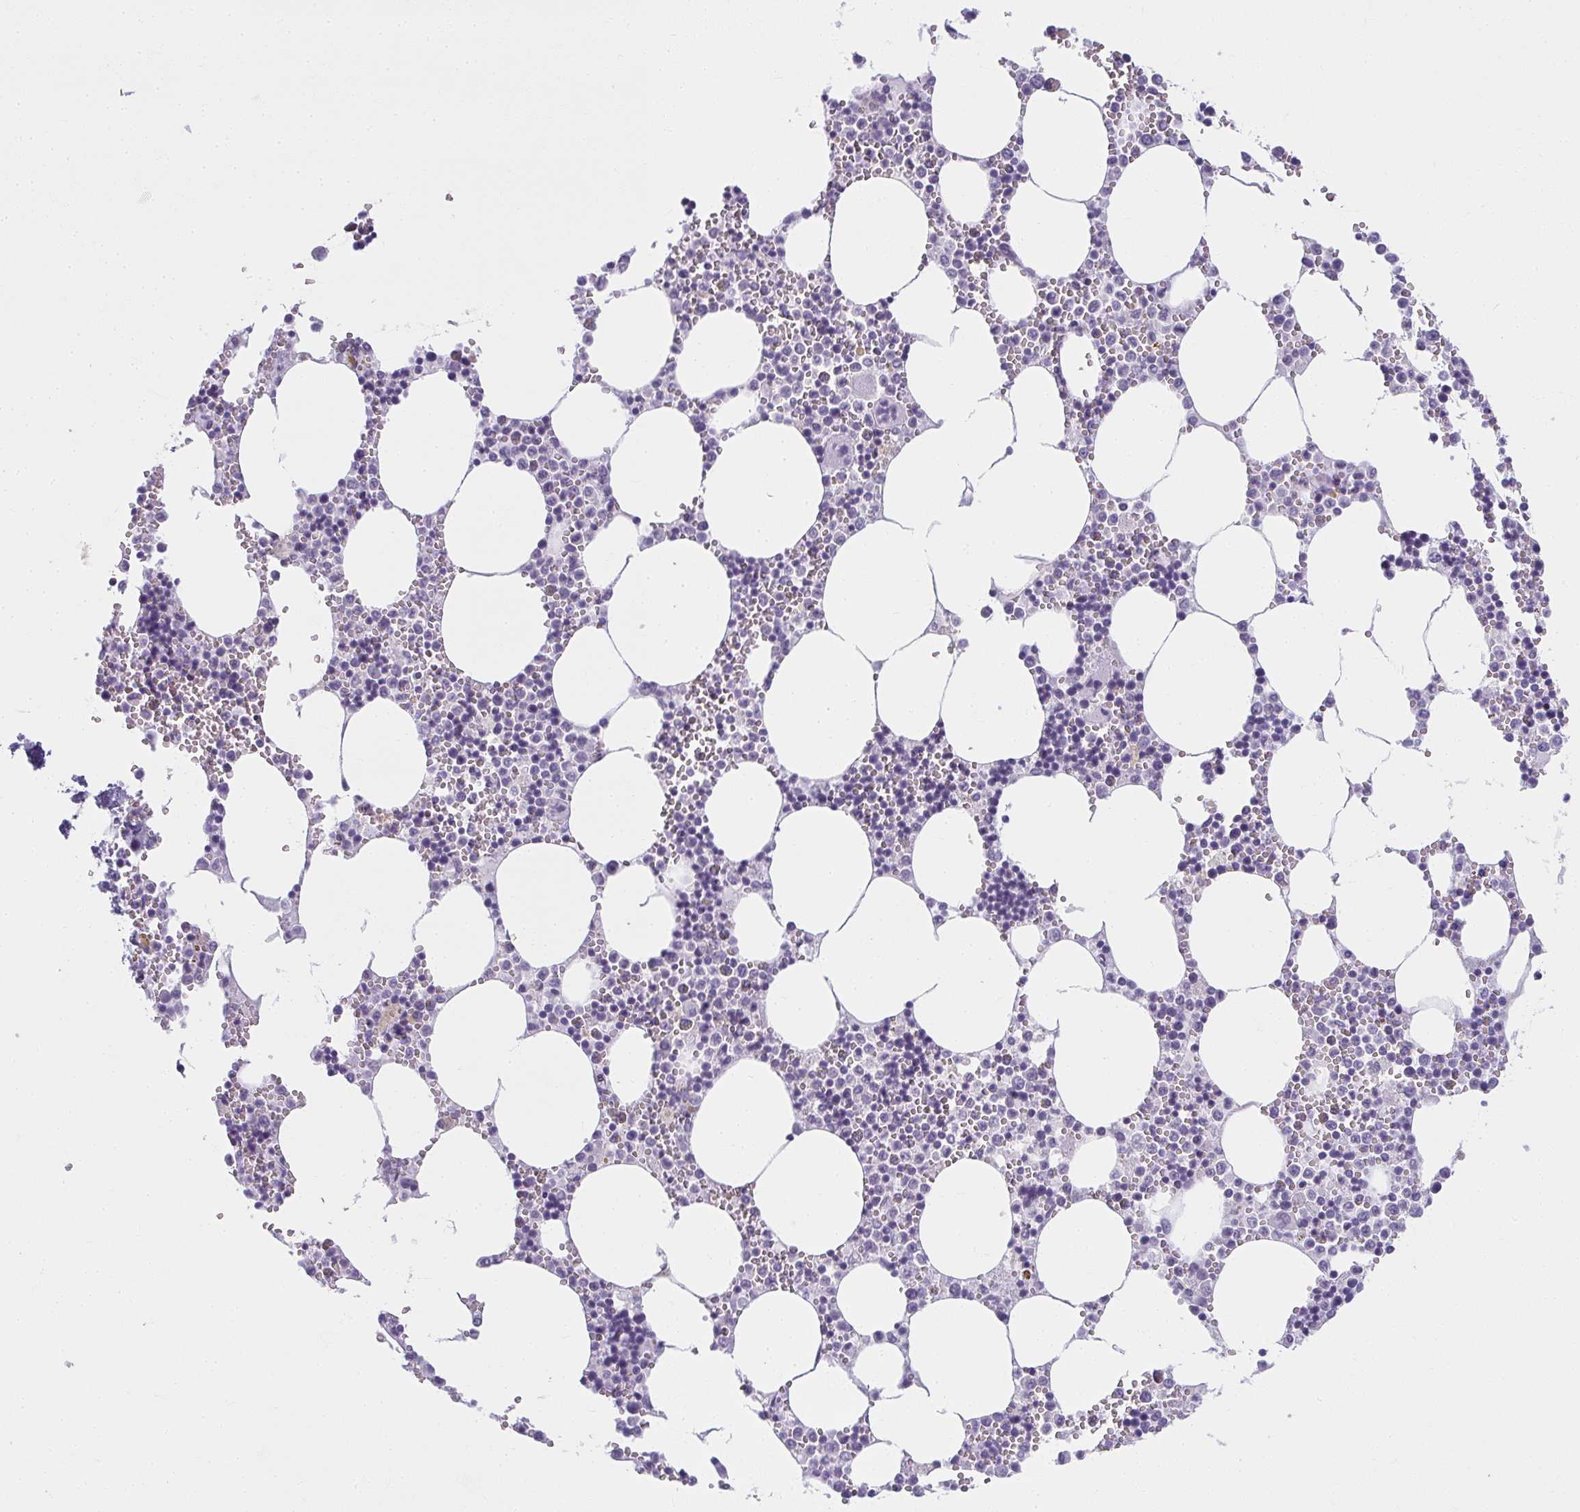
{"staining": {"intensity": "negative", "quantity": "none", "location": "none"}, "tissue": "bone marrow", "cell_type": "Hematopoietic cells", "image_type": "normal", "snomed": [{"axis": "morphology", "description": "Normal tissue, NOS"}, {"axis": "topography", "description": "Bone marrow"}], "caption": "This is an immunohistochemistry (IHC) histopathology image of benign human bone marrow. There is no expression in hematopoietic cells.", "gene": "MOBP", "patient": {"sex": "male", "age": 54}}